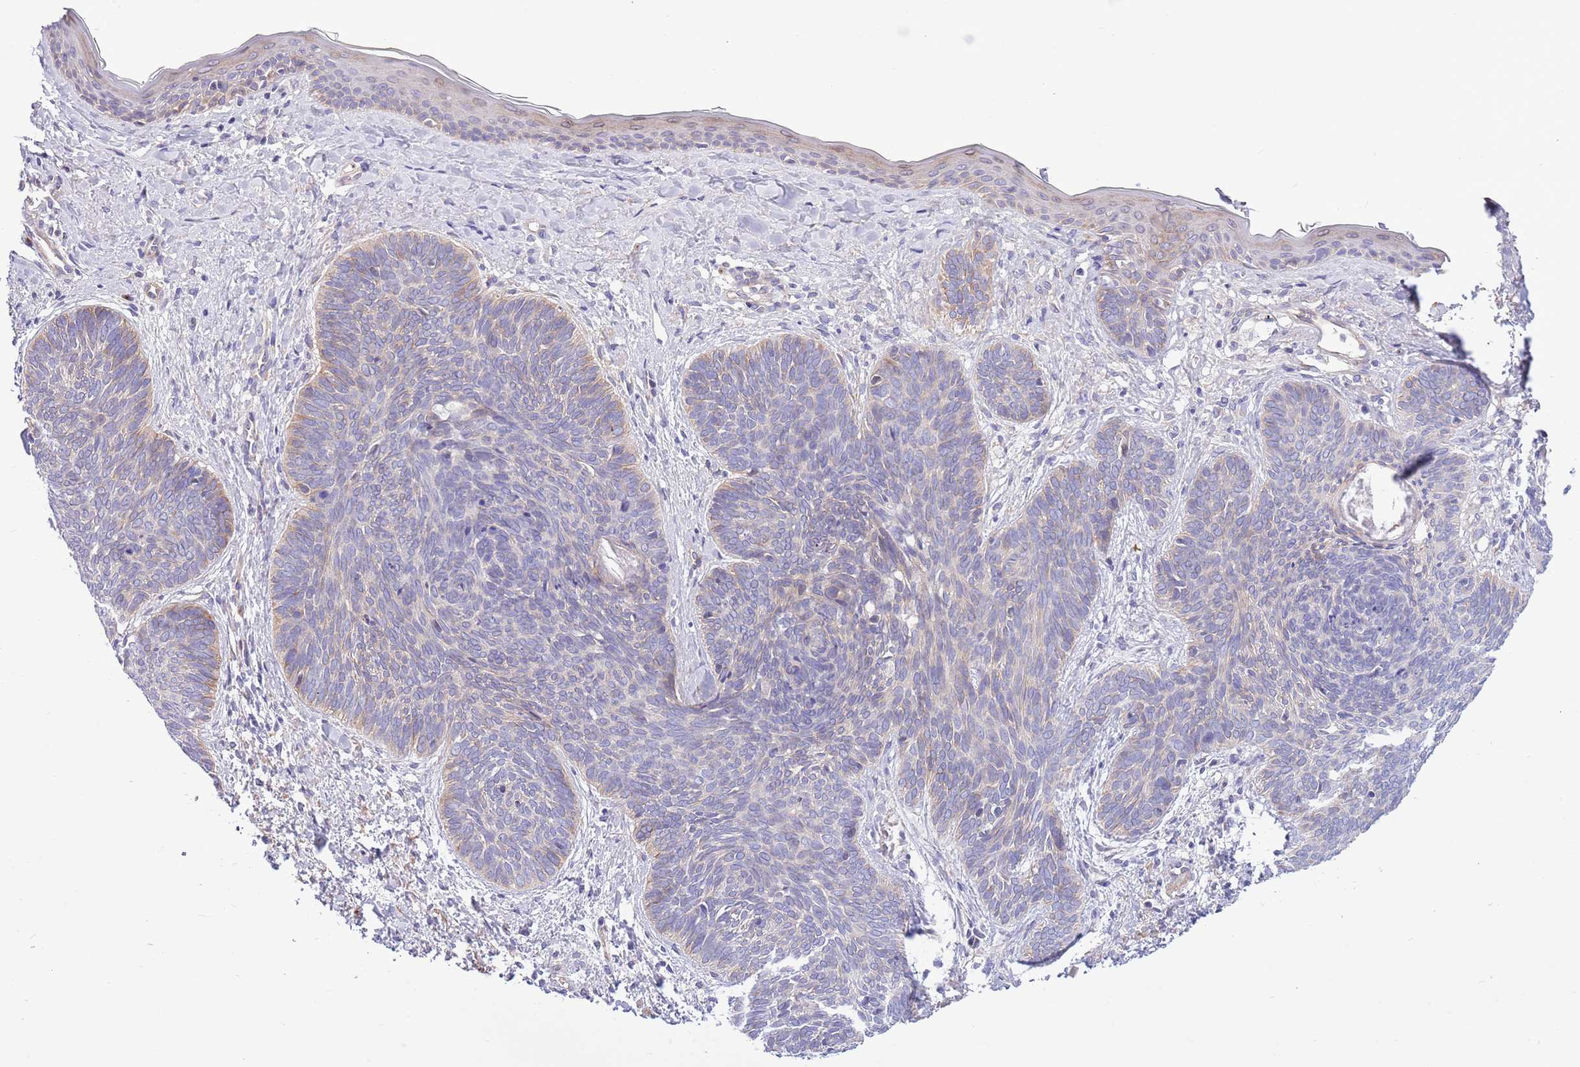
{"staining": {"intensity": "weak", "quantity": "<25%", "location": "cytoplasmic/membranous"}, "tissue": "skin cancer", "cell_type": "Tumor cells", "image_type": "cancer", "snomed": [{"axis": "morphology", "description": "Basal cell carcinoma"}, {"axis": "topography", "description": "Skin"}], "caption": "Immunohistochemical staining of skin cancer shows no significant expression in tumor cells.", "gene": "ZC4H2", "patient": {"sex": "female", "age": 81}}